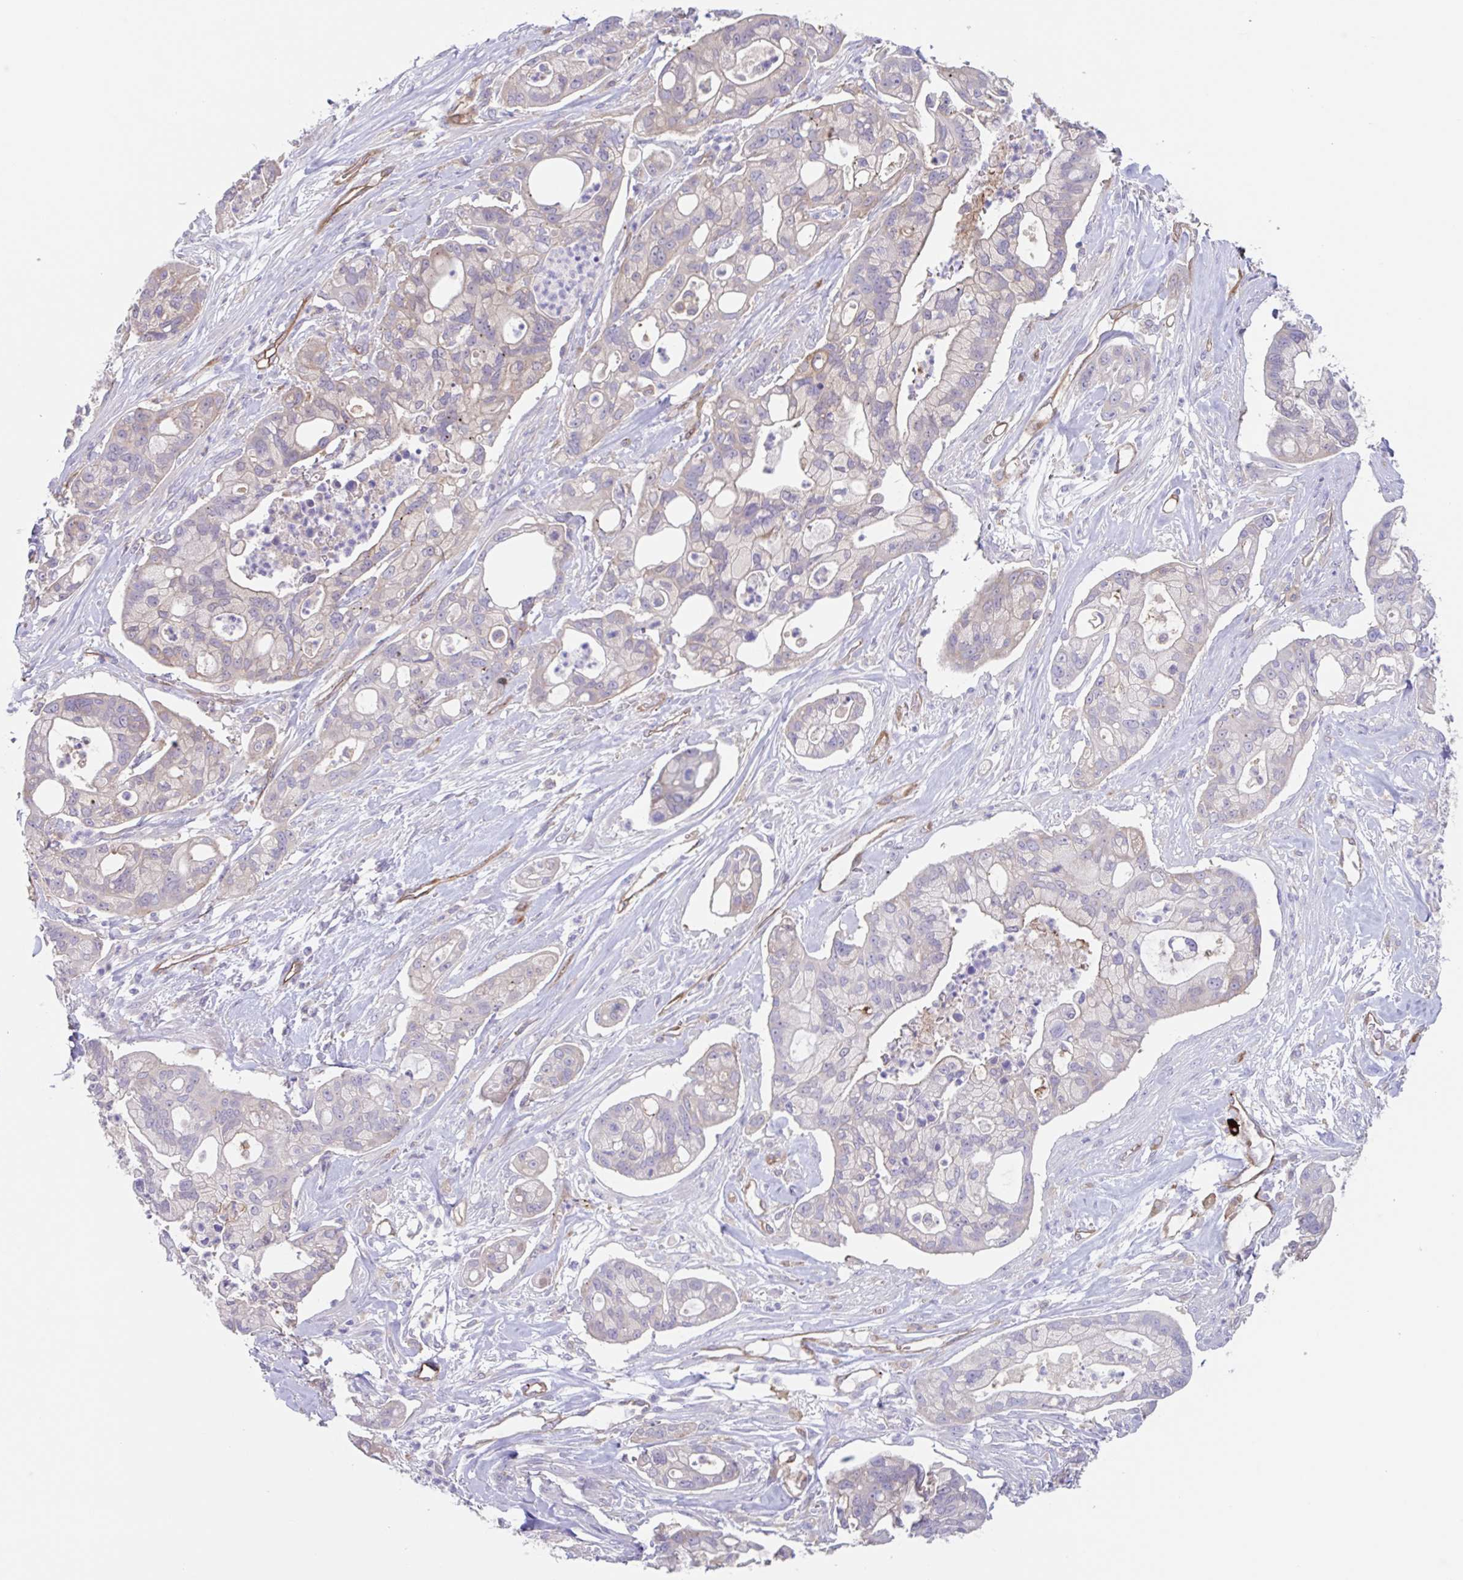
{"staining": {"intensity": "negative", "quantity": "none", "location": "none"}, "tissue": "pancreatic cancer", "cell_type": "Tumor cells", "image_type": "cancer", "snomed": [{"axis": "morphology", "description": "Adenocarcinoma, NOS"}, {"axis": "topography", "description": "Pancreas"}], "caption": "Histopathology image shows no significant protein positivity in tumor cells of pancreatic adenocarcinoma.", "gene": "EHD4", "patient": {"sex": "female", "age": 69}}